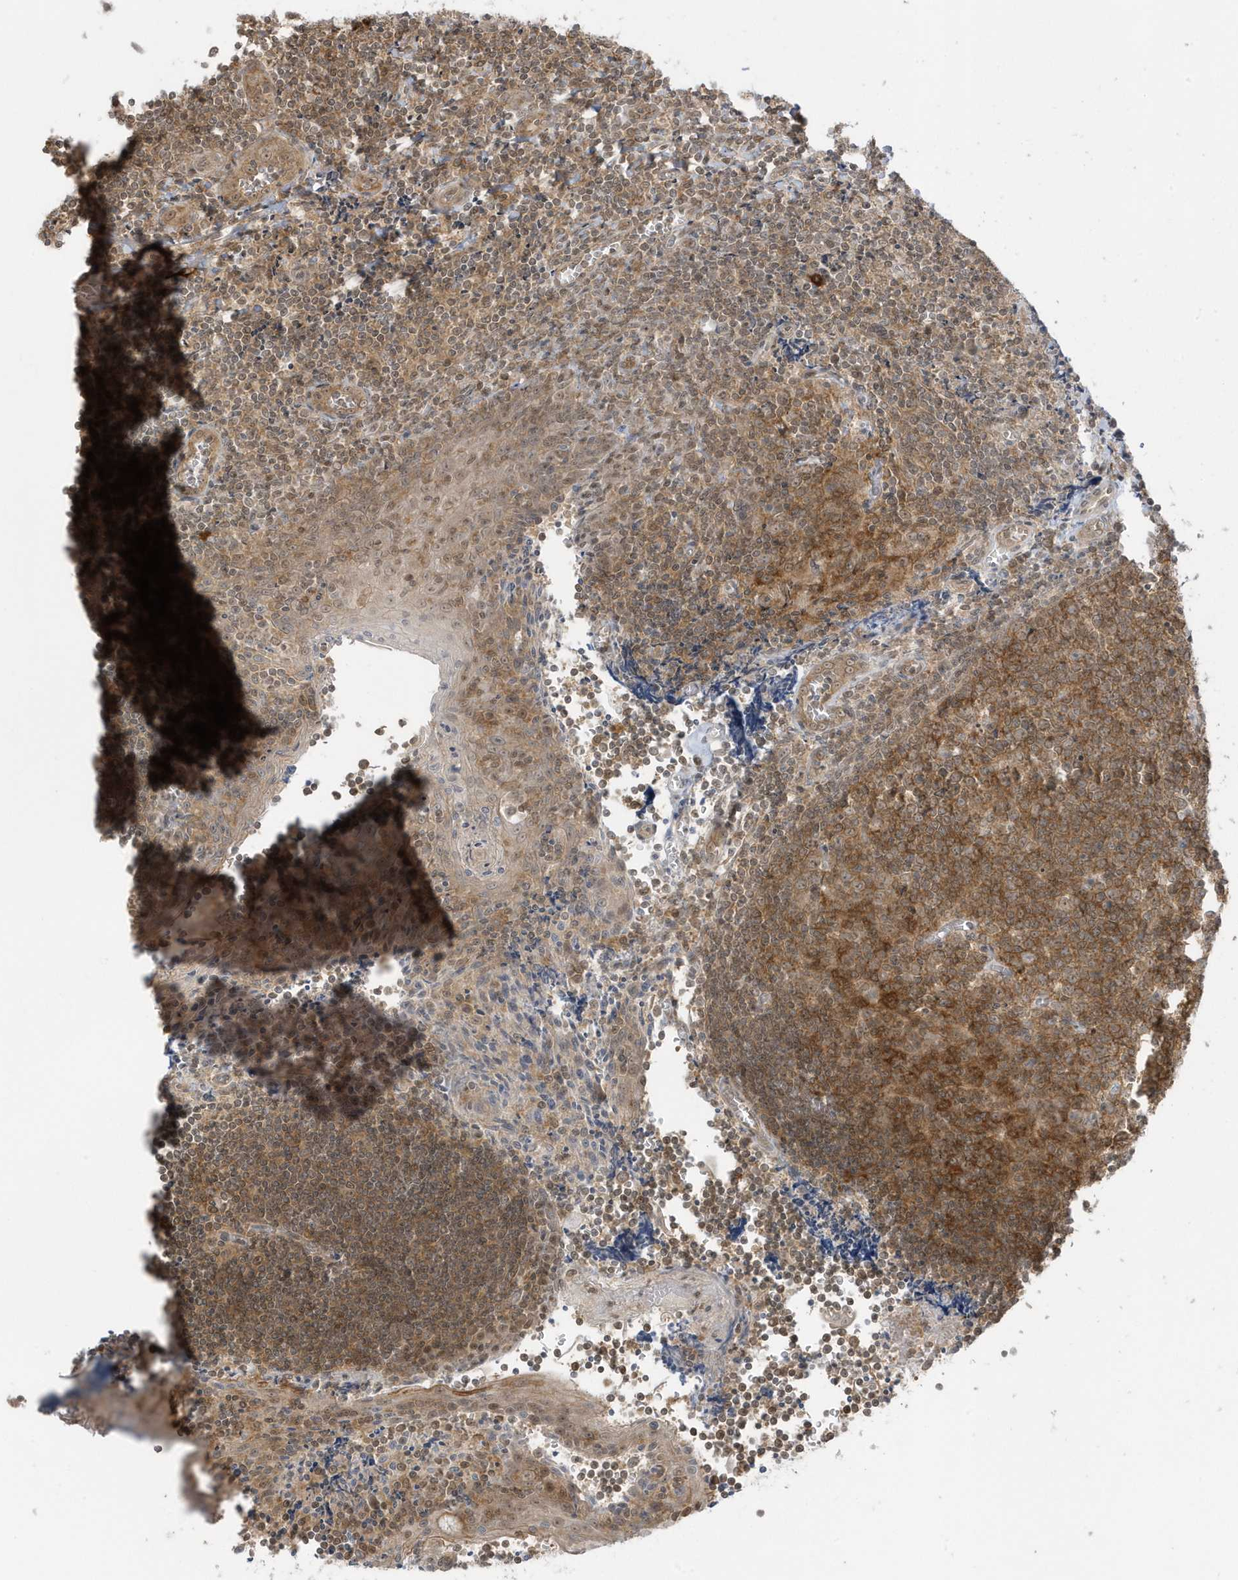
{"staining": {"intensity": "moderate", "quantity": ">75%", "location": "cytoplasmic/membranous,nuclear"}, "tissue": "tonsil", "cell_type": "Germinal center cells", "image_type": "normal", "snomed": [{"axis": "morphology", "description": "Normal tissue, NOS"}, {"axis": "topography", "description": "Tonsil"}], "caption": "A histopathology image of human tonsil stained for a protein exhibits moderate cytoplasmic/membranous,nuclear brown staining in germinal center cells.", "gene": "PPP1R7", "patient": {"sex": "male", "age": 27}}